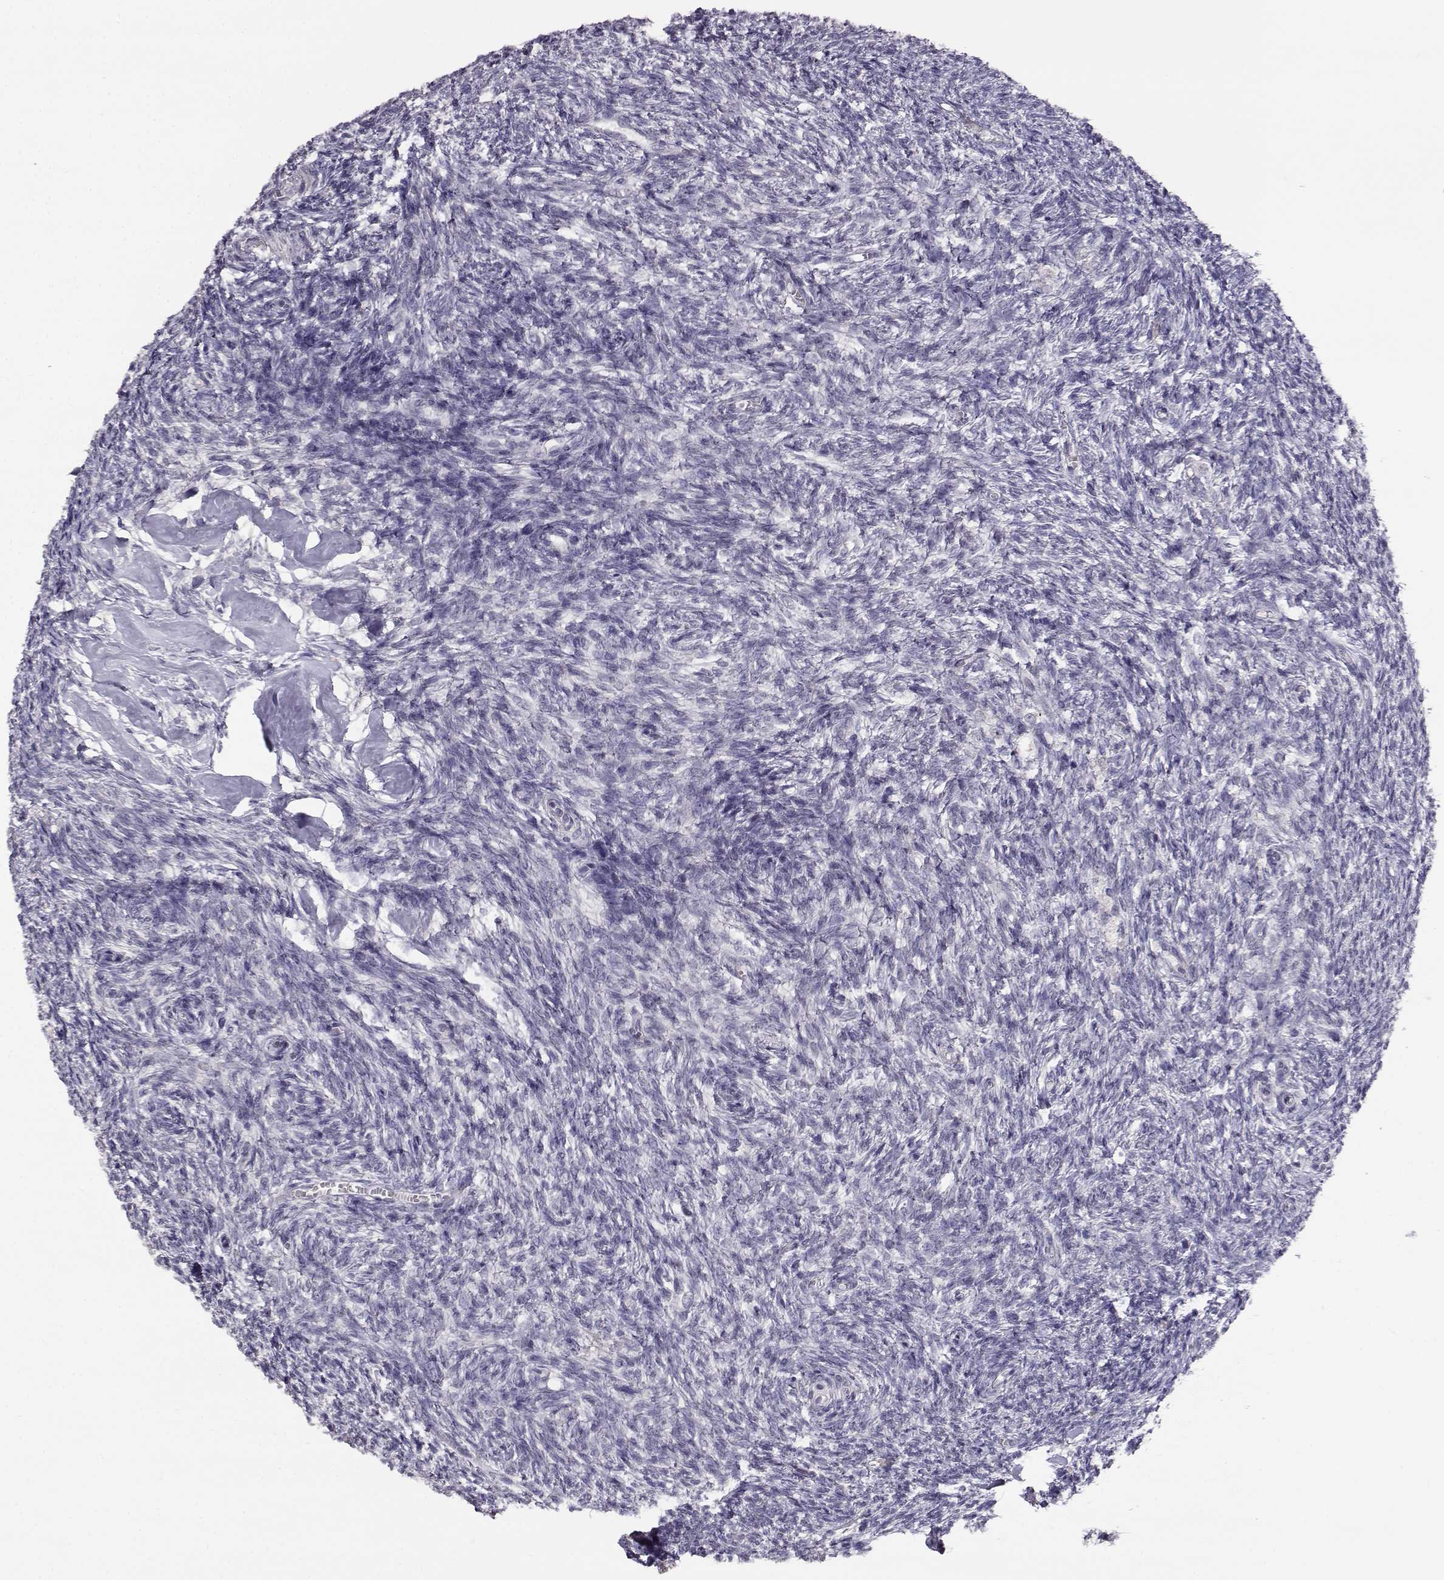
{"staining": {"intensity": "negative", "quantity": "none", "location": "none"}, "tissue": "ovary", "cell_type": "Follicle cells", "image_type": "normal", "snomed": [{"axis": "morphology", "description": "Normal tissue, NOS"}, {"axis": "topography", "description": "Ovary"}], "caption": "IHC image of unremarkable ovary: ovary stained with DAB demonstrates no significant protein expression in follicle cells.", "gene": "RHOXF2", "patient": {"sex": "female", "age": 43}}